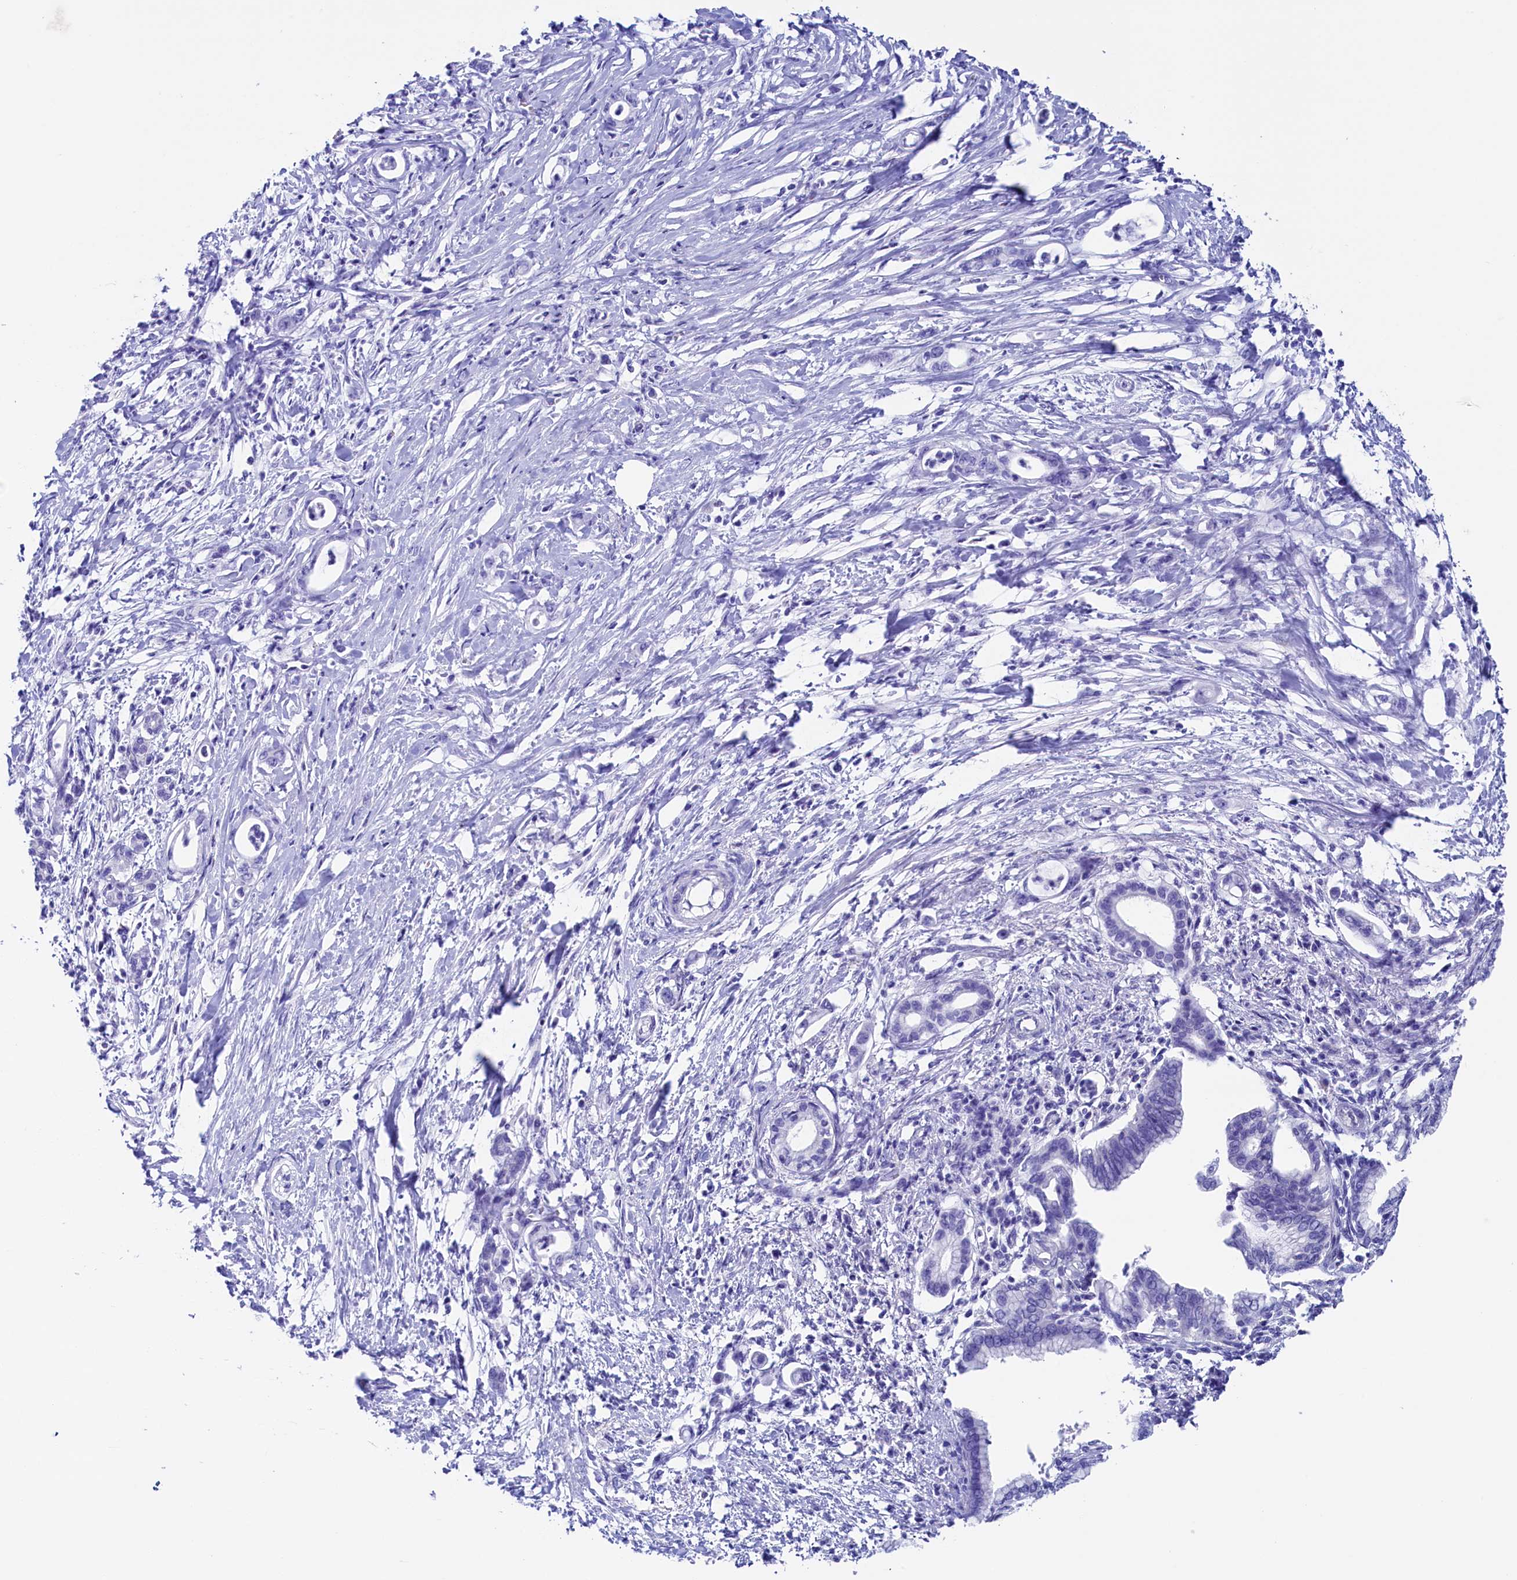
{"staining": {"intensity": "negative", "quantity": "none", "location": "none"}, "tissue": "pancreatic cancer", "cell_type": "Tumor cells", "image_type": "cancer", "snomed": [{"axis": "morphology", "description": "Adenocarcinoma, NOS"}, {"axis": "topography", "description": "Pancreas"}], "caption": "IHC of human pancreatic cancer displays no expression in tumor cells.", "gene": "FLYWCH2", "patient": {"sex": "female", "age": 55}}